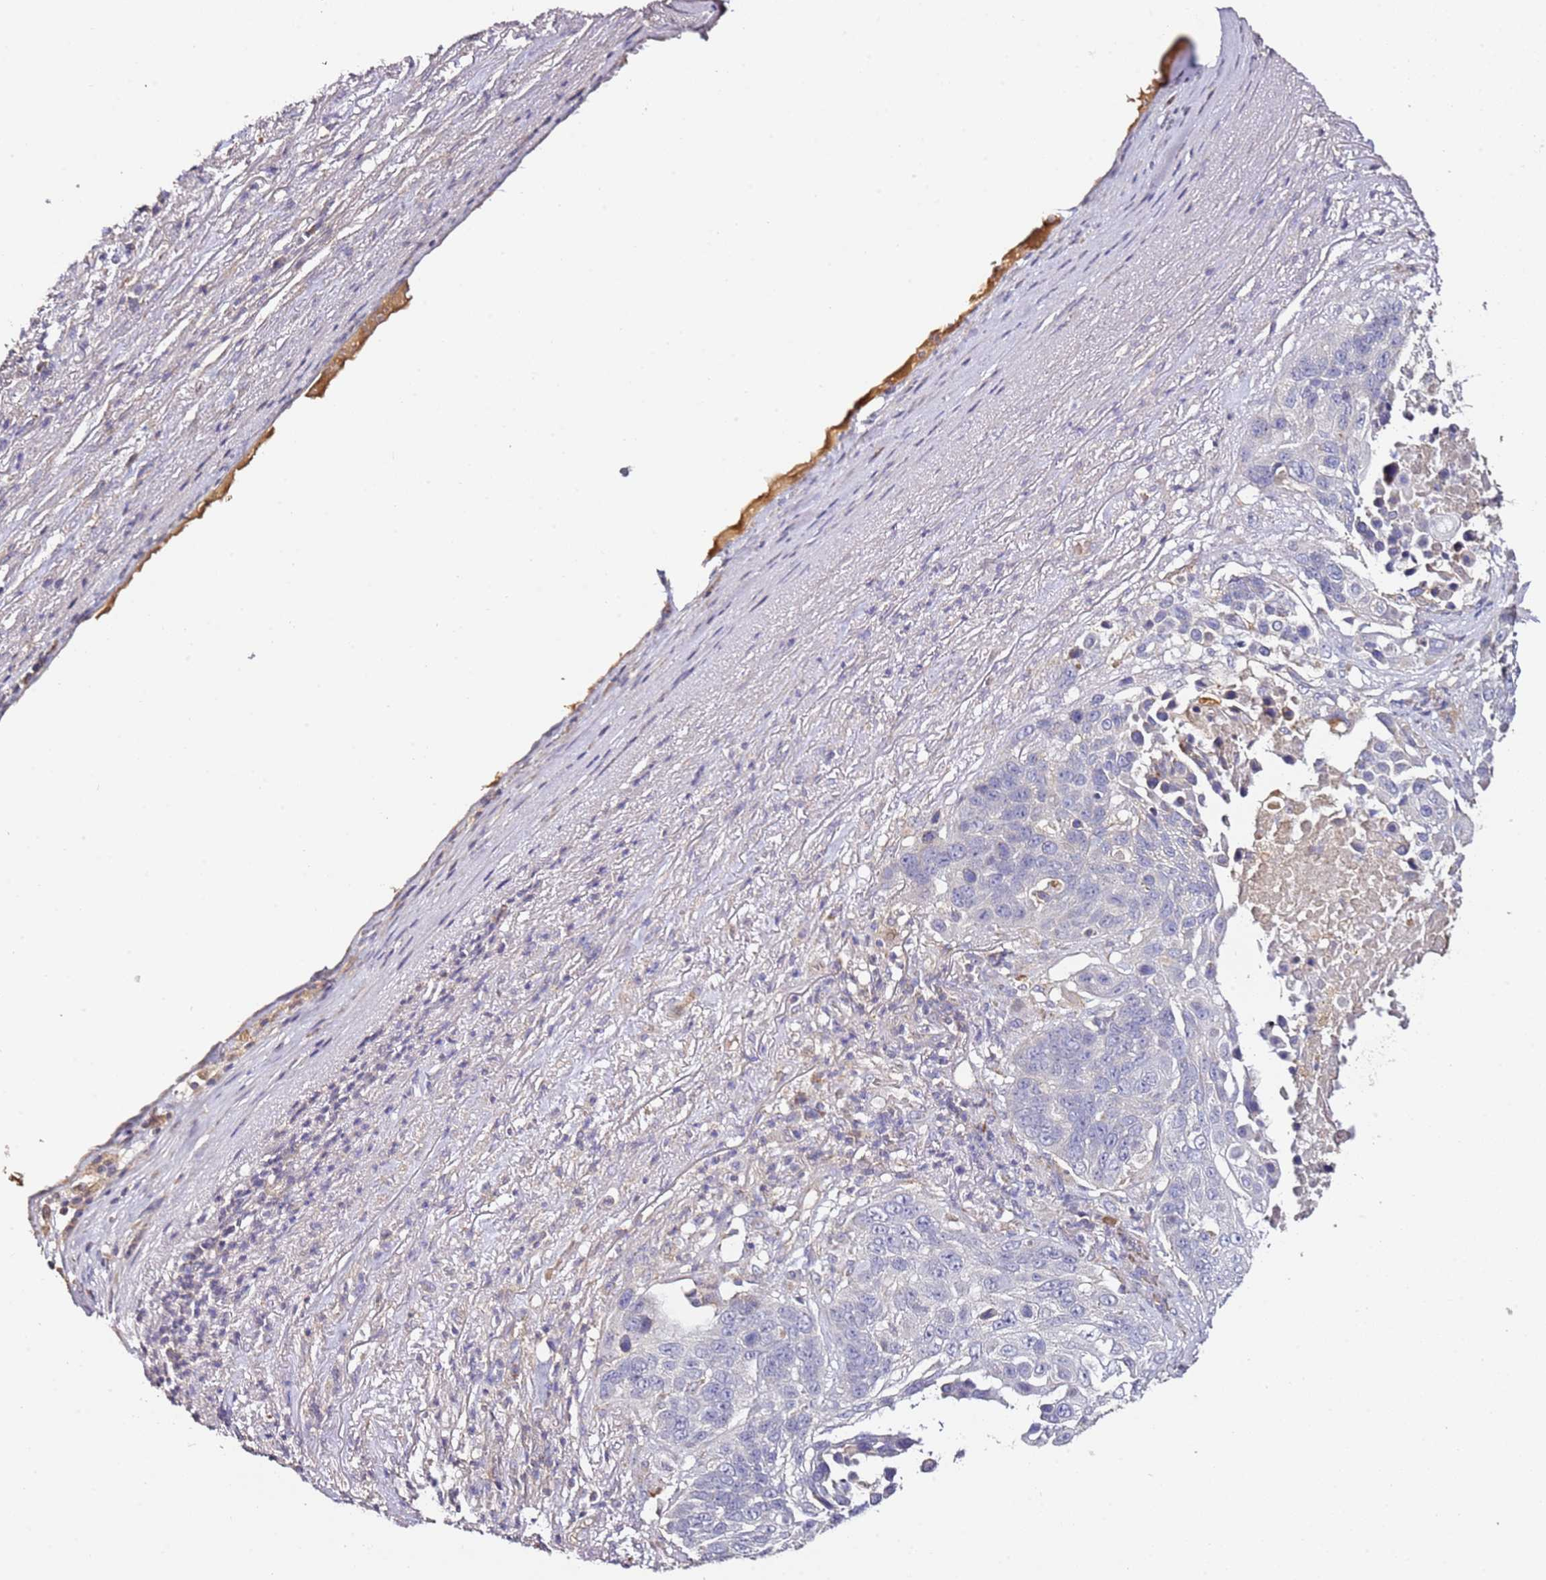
{"staining": {"intensity": "negative", "quantity": "none", "location": "none"}, "tissue": "lung cancer", "cell_type": "Tumor cells", "image_type": "cancer", "snomed": [{"axis": "morphology", "description": "Normal tissue, NOS"}, {"axis": "morphology", "description": "Squamous cell carcinoma, NOS"}, {"axis": "topography", "description": "Lymph node"}, {"axis": "topography", "description": "Lung"}], "caption": "Protein analysis of lung cancer displays no significant expression in tumor cells. The staining was performed using DAB to visualize the protein expression in brown, while the nuclei were stained in blue with hematoxylin (Magnification: 20x).", "gene": "OR2B11", "patient": {"sex": "male", "age": 66}}